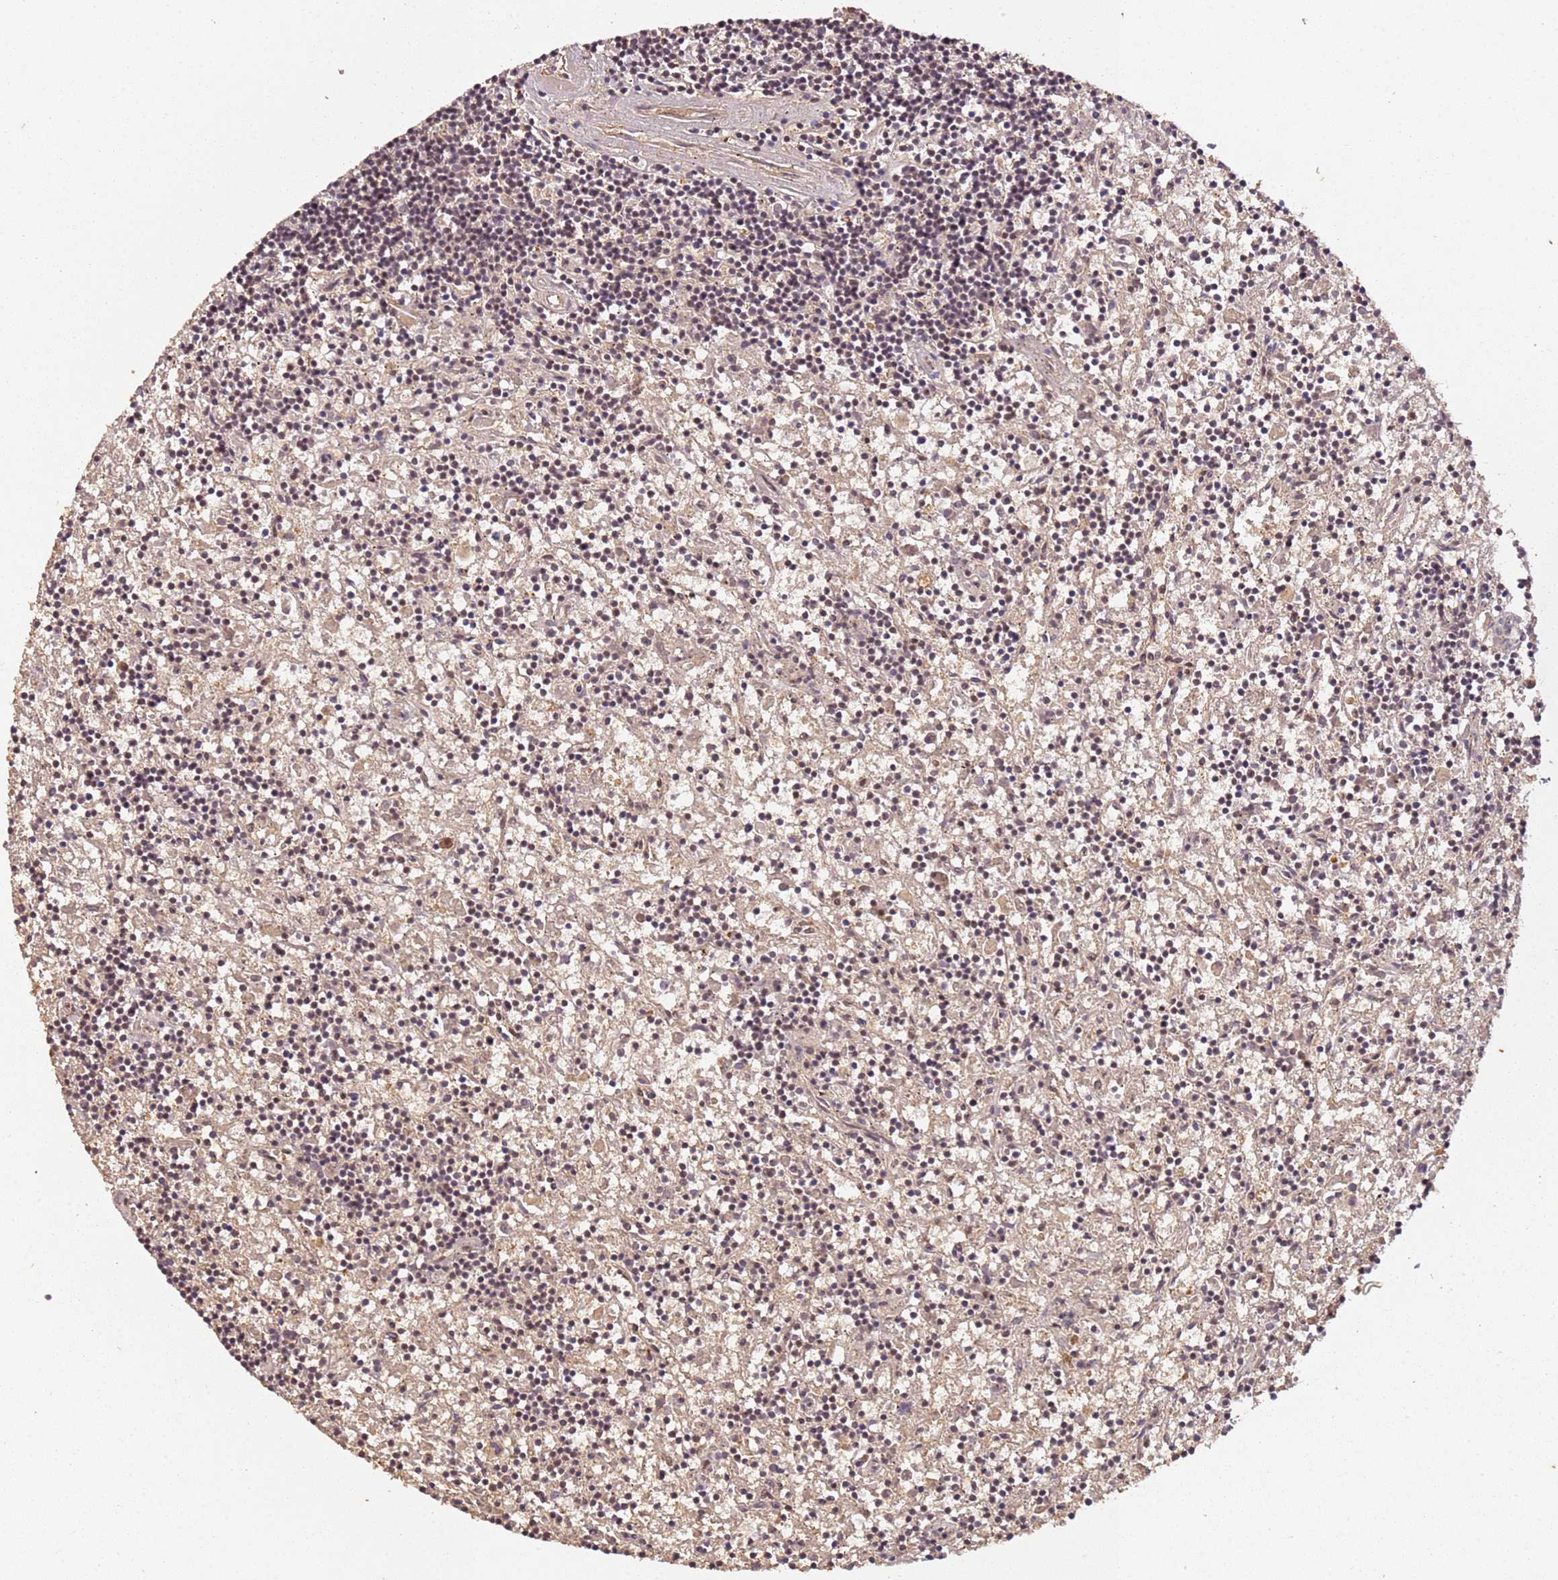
{"staining": {"intensity": "weak", "quantity": "25%-75%", "location": "nuclear"}, "tissue": "lymphoma", "cell_type": "Tumor cells", "image_type": "cancer", "snomed": [{"axis": "morphology", "description": "Malignant lymphoma, non-Hodgkin's type, Low grade"}, {"axis": "topography", "description": "Spleen"}], "caption": "Human malignant lymphoma, non-Hodgkin's type (low-grade) stained with a protein marker shows weak staining in tumor cells.", "gene": "COL1A2", "patient": {"sex": "male", "age": 76}}